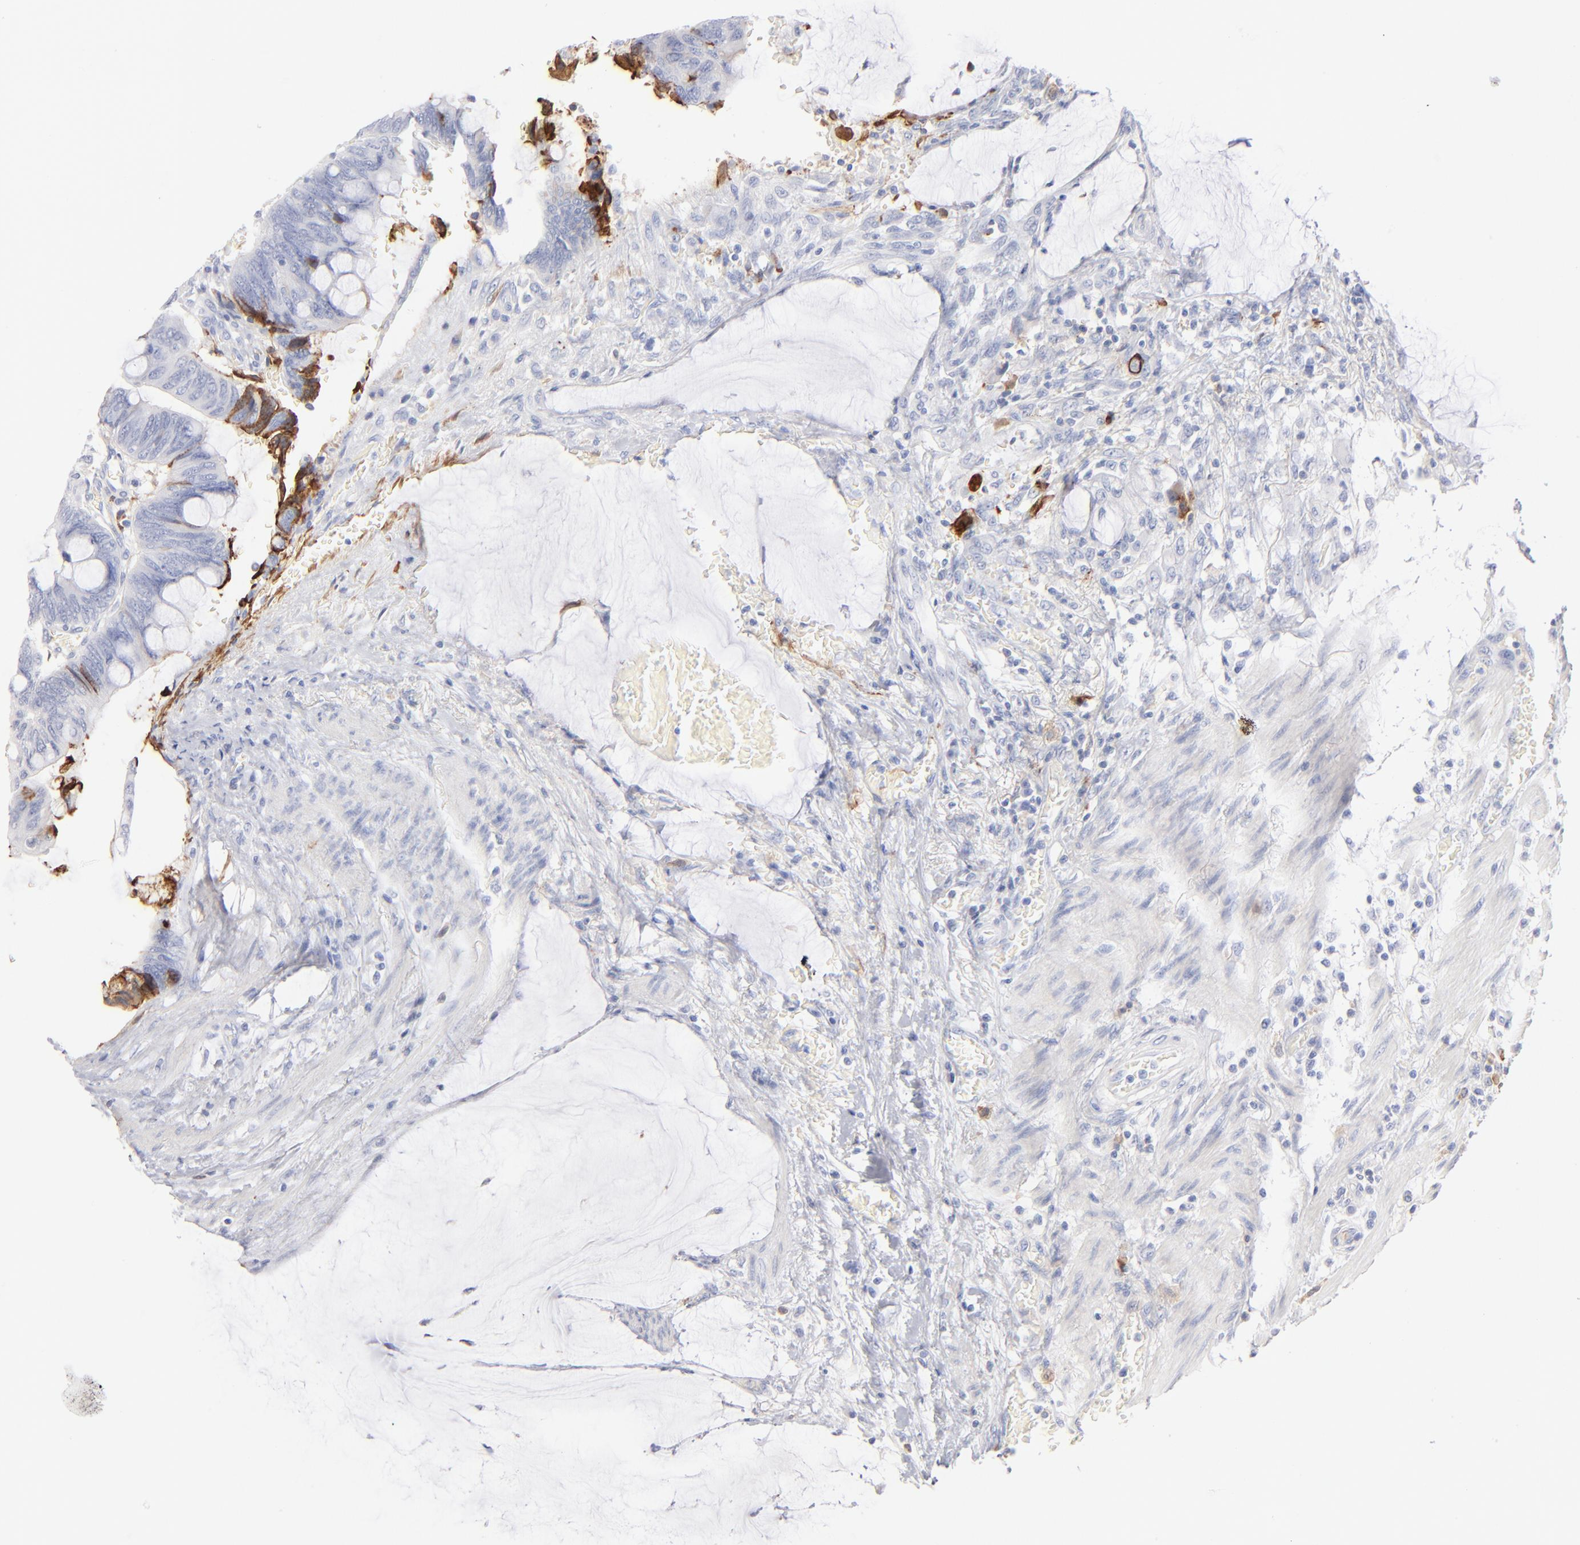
{"staining": {"intensity": "moderate", "quantity": "<25%", "location": "cytoplasmic/membranous"}, "tissue": "colorectal cancer", "cell_type": "Tumor cells", "image_type": "cancer", "snomed": [{"axis": "morphology", "description": "Normal tissue, NOS"}, {"axis": "morphology", "description": "Adenocarcinoma, NOS"}, {"axis": "topography", "description": "Rectum"}], "caption": "About <25% of tumor cells in colorectal adenocarcinoma demonstrate moderate cytoplasmic/membranous protein staining as visualized by brown immunohistochemical staining.", "gene": "APOH", "patient": {"sex": "male", "age": 92}}